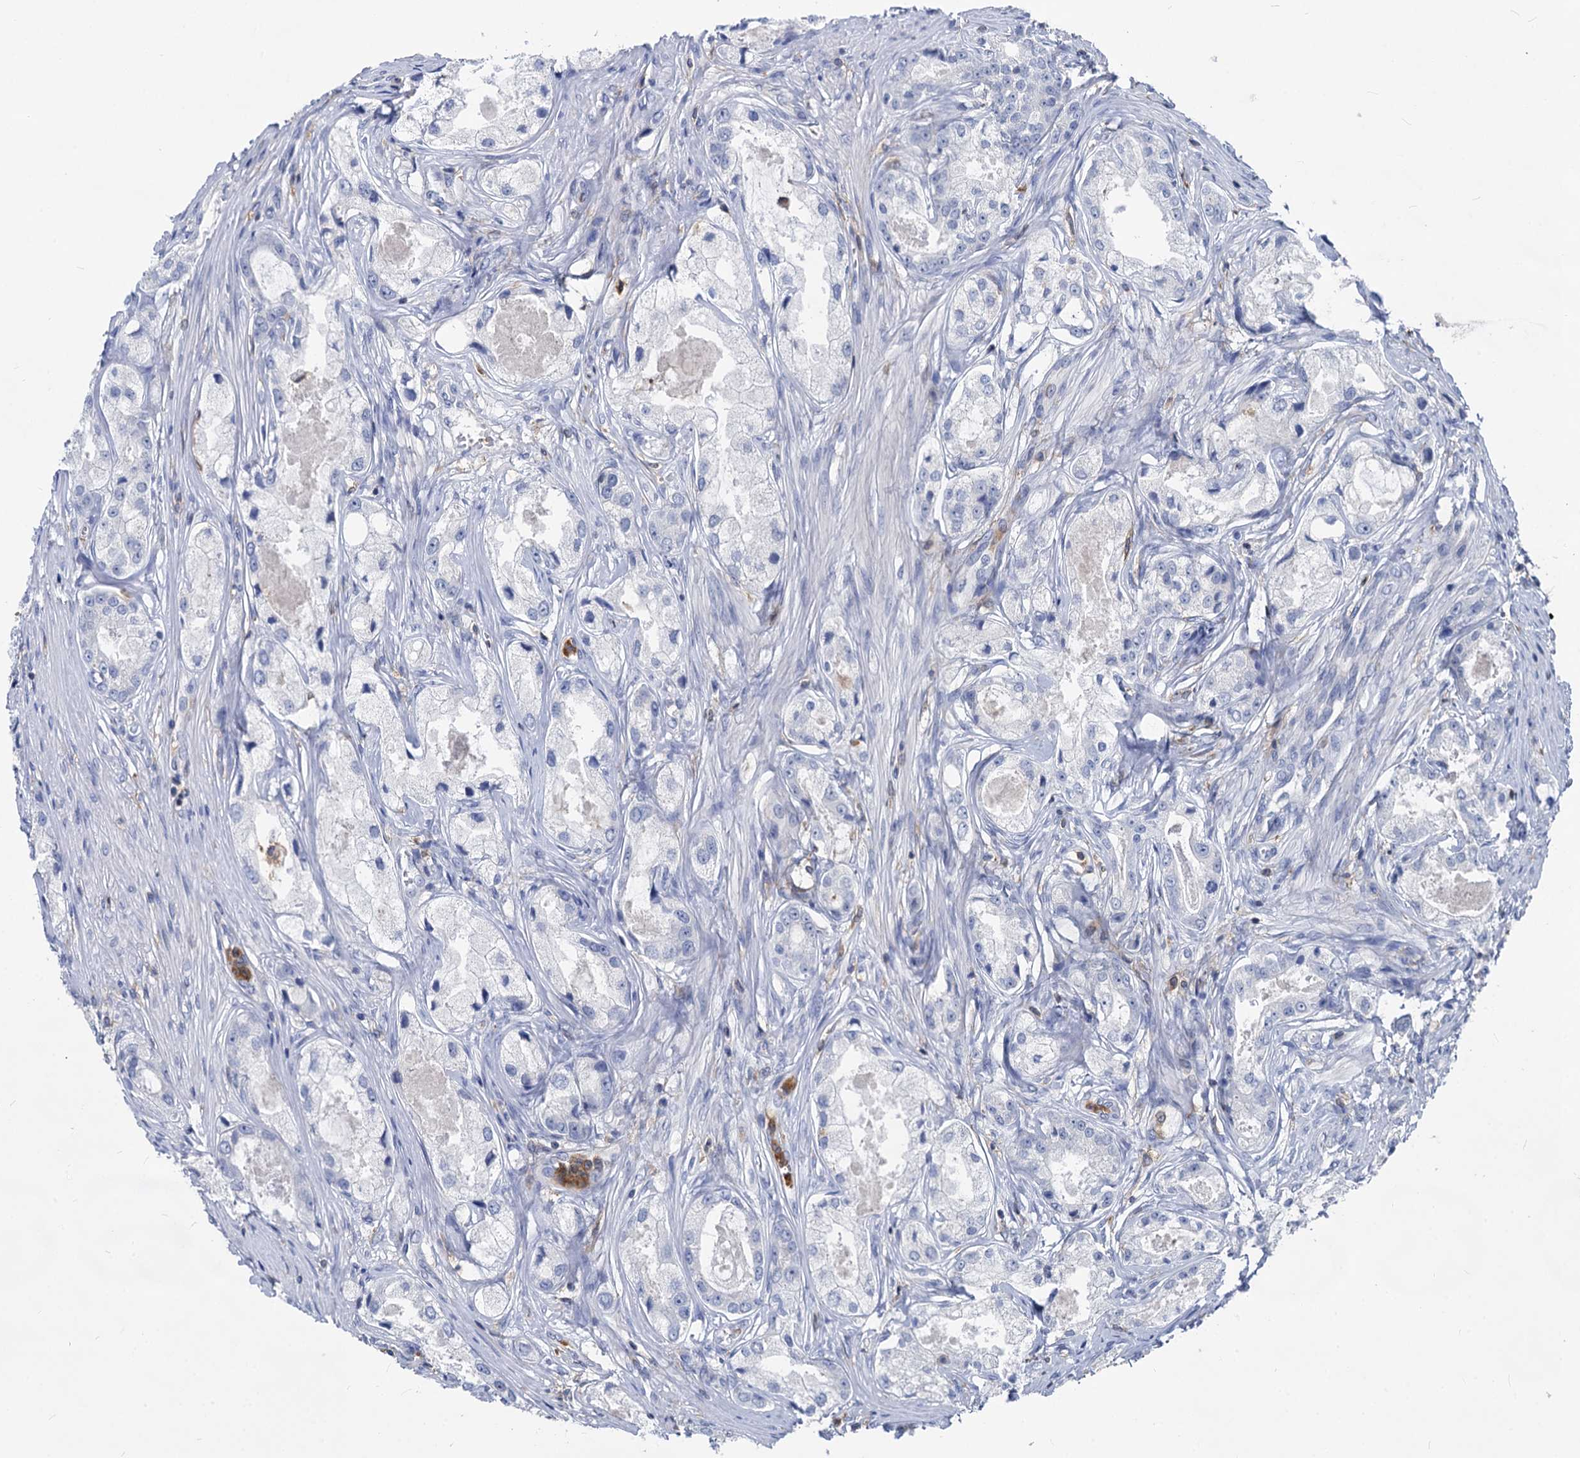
{"staining": {"intensity": "negative", "quantity": "none", "location": "none"}, "tissue": "prostate cancer", "cell_type": "Tumor cells", "image_type": "cancer", "snomed": [{"axis": "morphology", "description": "Adenocarcinoma, Low grade"}, {"axis": "topography", "description": "Prostate"}], "caption": "Prostate cancer (low-grade adenocarcinoma) was stained to show a protein in brown. There is no significant positivity in tumor cells.", "gene": "RHOG", "patient": {"sex": "male", "age": 68}}